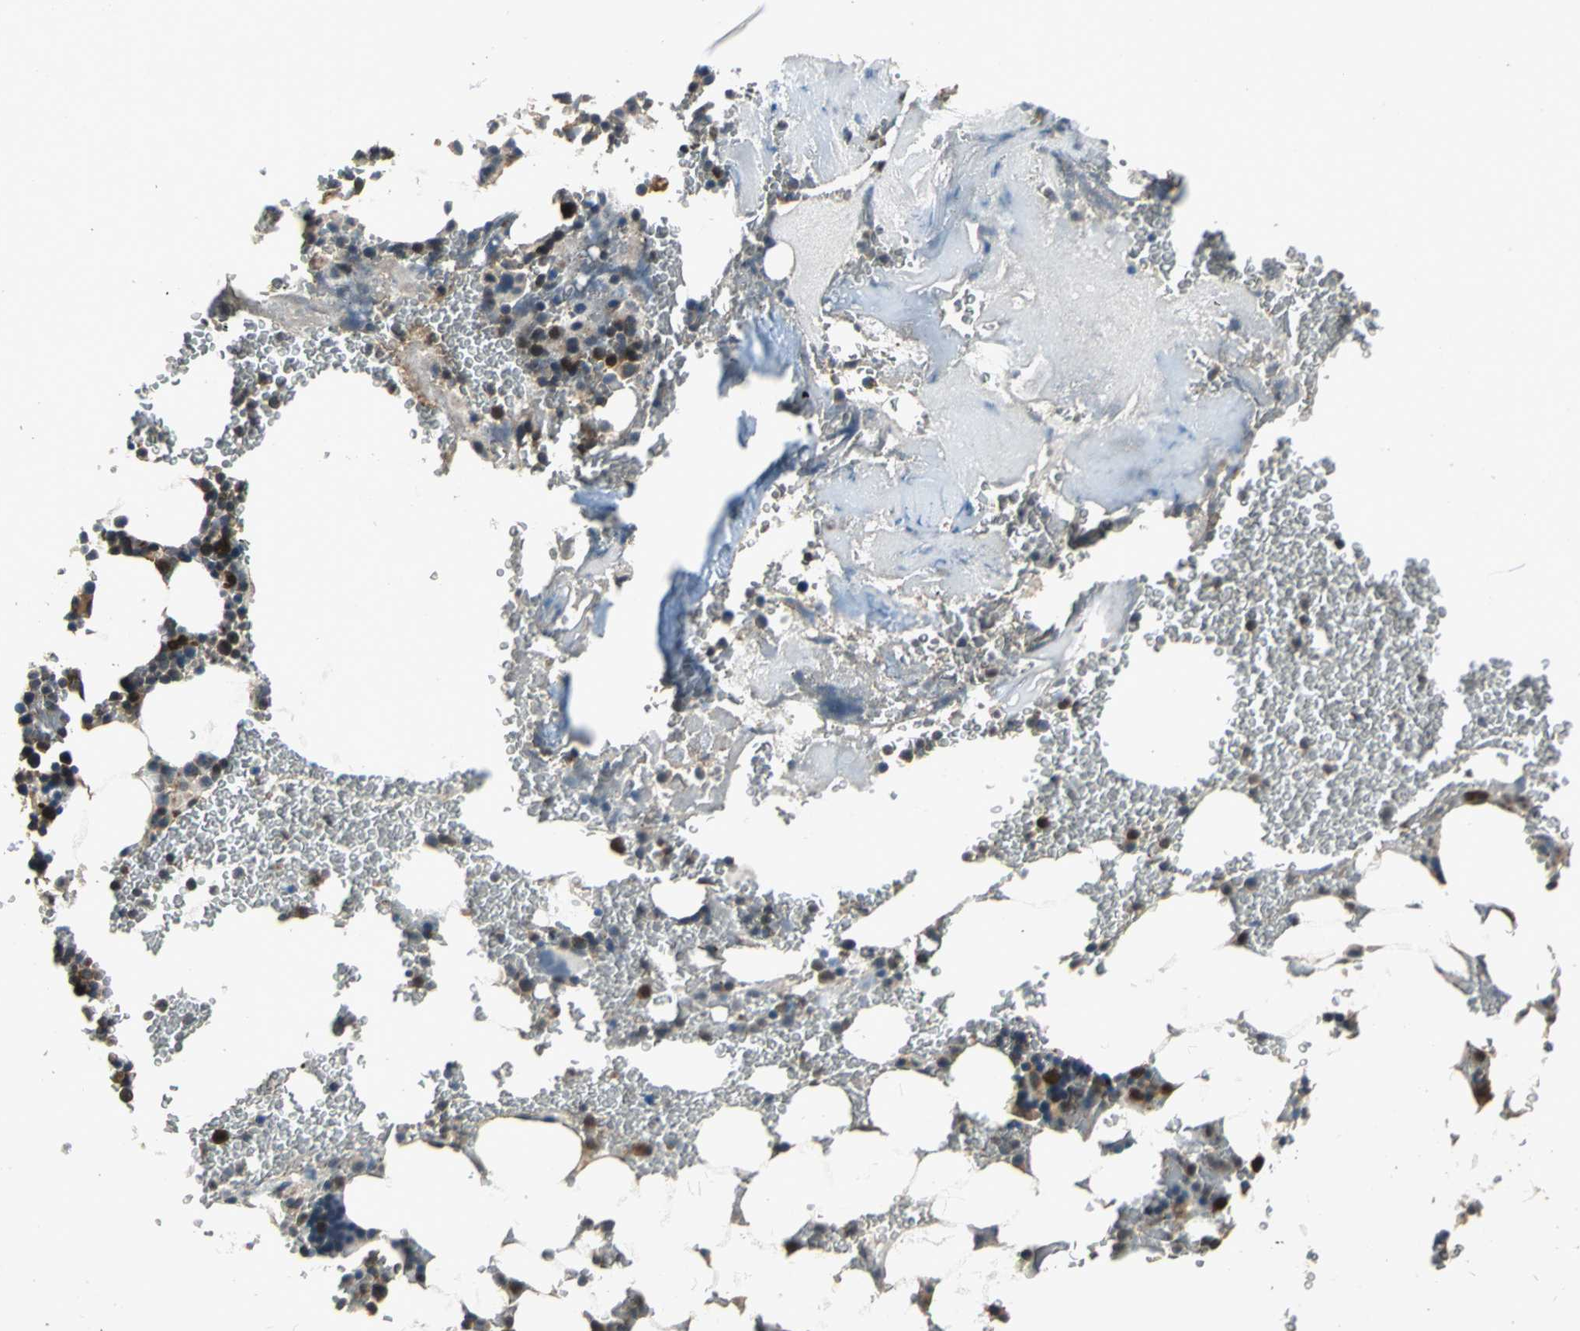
{"staining": {"intensity": "strong", "quantity": "25%-75%", "location": "nuclear"}, "tissue": "bone marrow", "cell_type": "Hematopoietic cells", "image_type": "normal", "snomed": [{"axis": "morphology", "description": "Normal tissue, NOS"}, {"axis": "topography", "description": "Bone marrow"}], "caption": "High-power microscopy captured an IHC photomicrograph of normal bone marrow, revealing strong nuclear expression in approximately 25%-75% of hematopoietic cells.", "gene": "EIF2B2", "patient": {"sex": "female", "age": 73}}